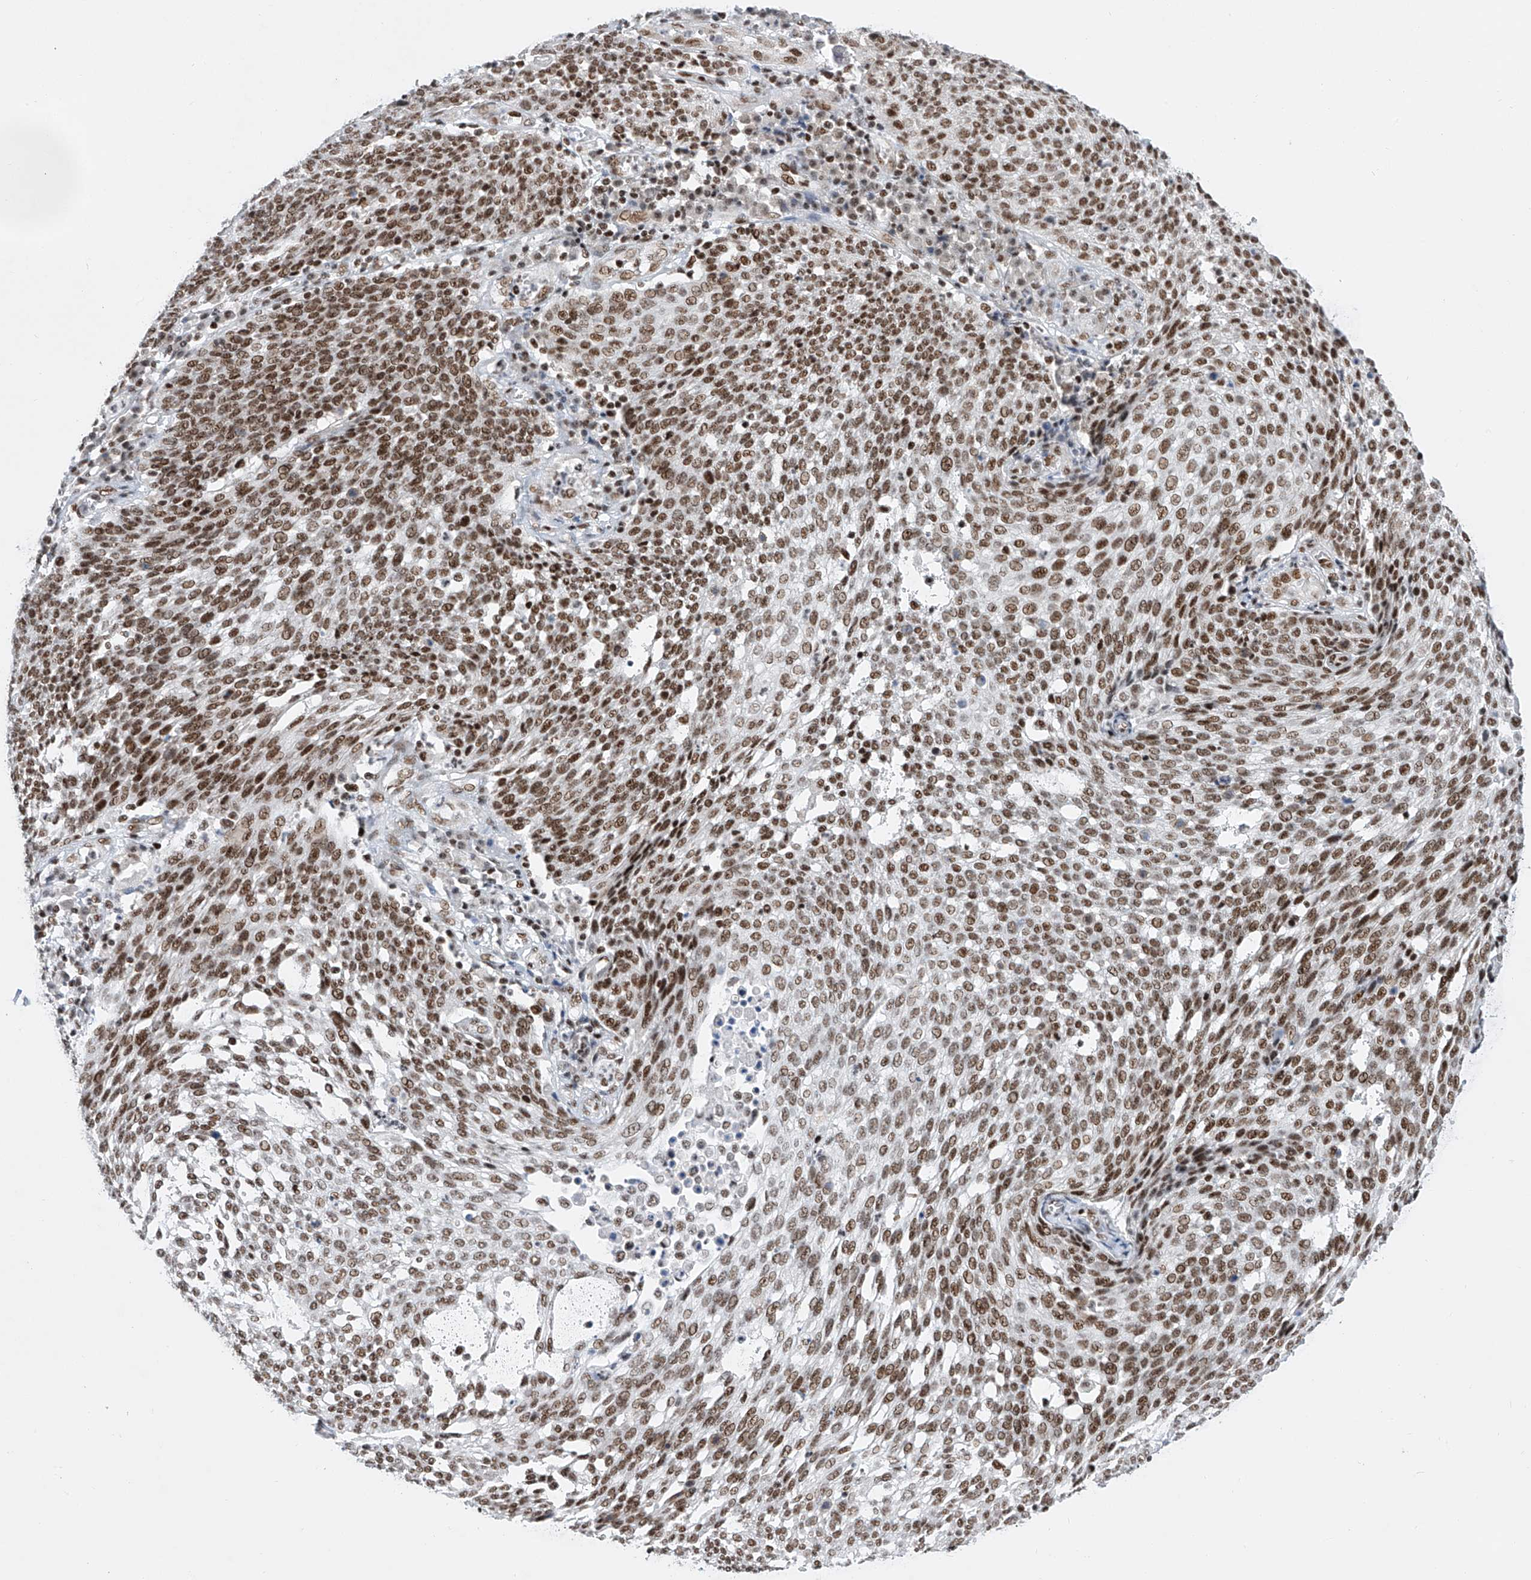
{"staining": {"intensity": "moderate", "quantity": ">75%", "location": "nuclear"}, "tissue": "cervical cancer", "cell_type": "Tumor cells", "image_type": "cancer", "snomed": [{"axis": "morphology", "description": "Squamous cell carcinoma, NOS"}, {"axis": "topography", "description": "Cervix"}], "caption": "Protein expression analysis of human cervical cancer (squamous cell carcinoma) reveals moderate nuclear positivity in about >75% of tumor cells. (DAB (3,3'-diaminobenzidine) IHC, brown staining for protein, blue staining for nuclei).", "gene": "TAF4", "patient": {"sex": "female", "age": 34}}